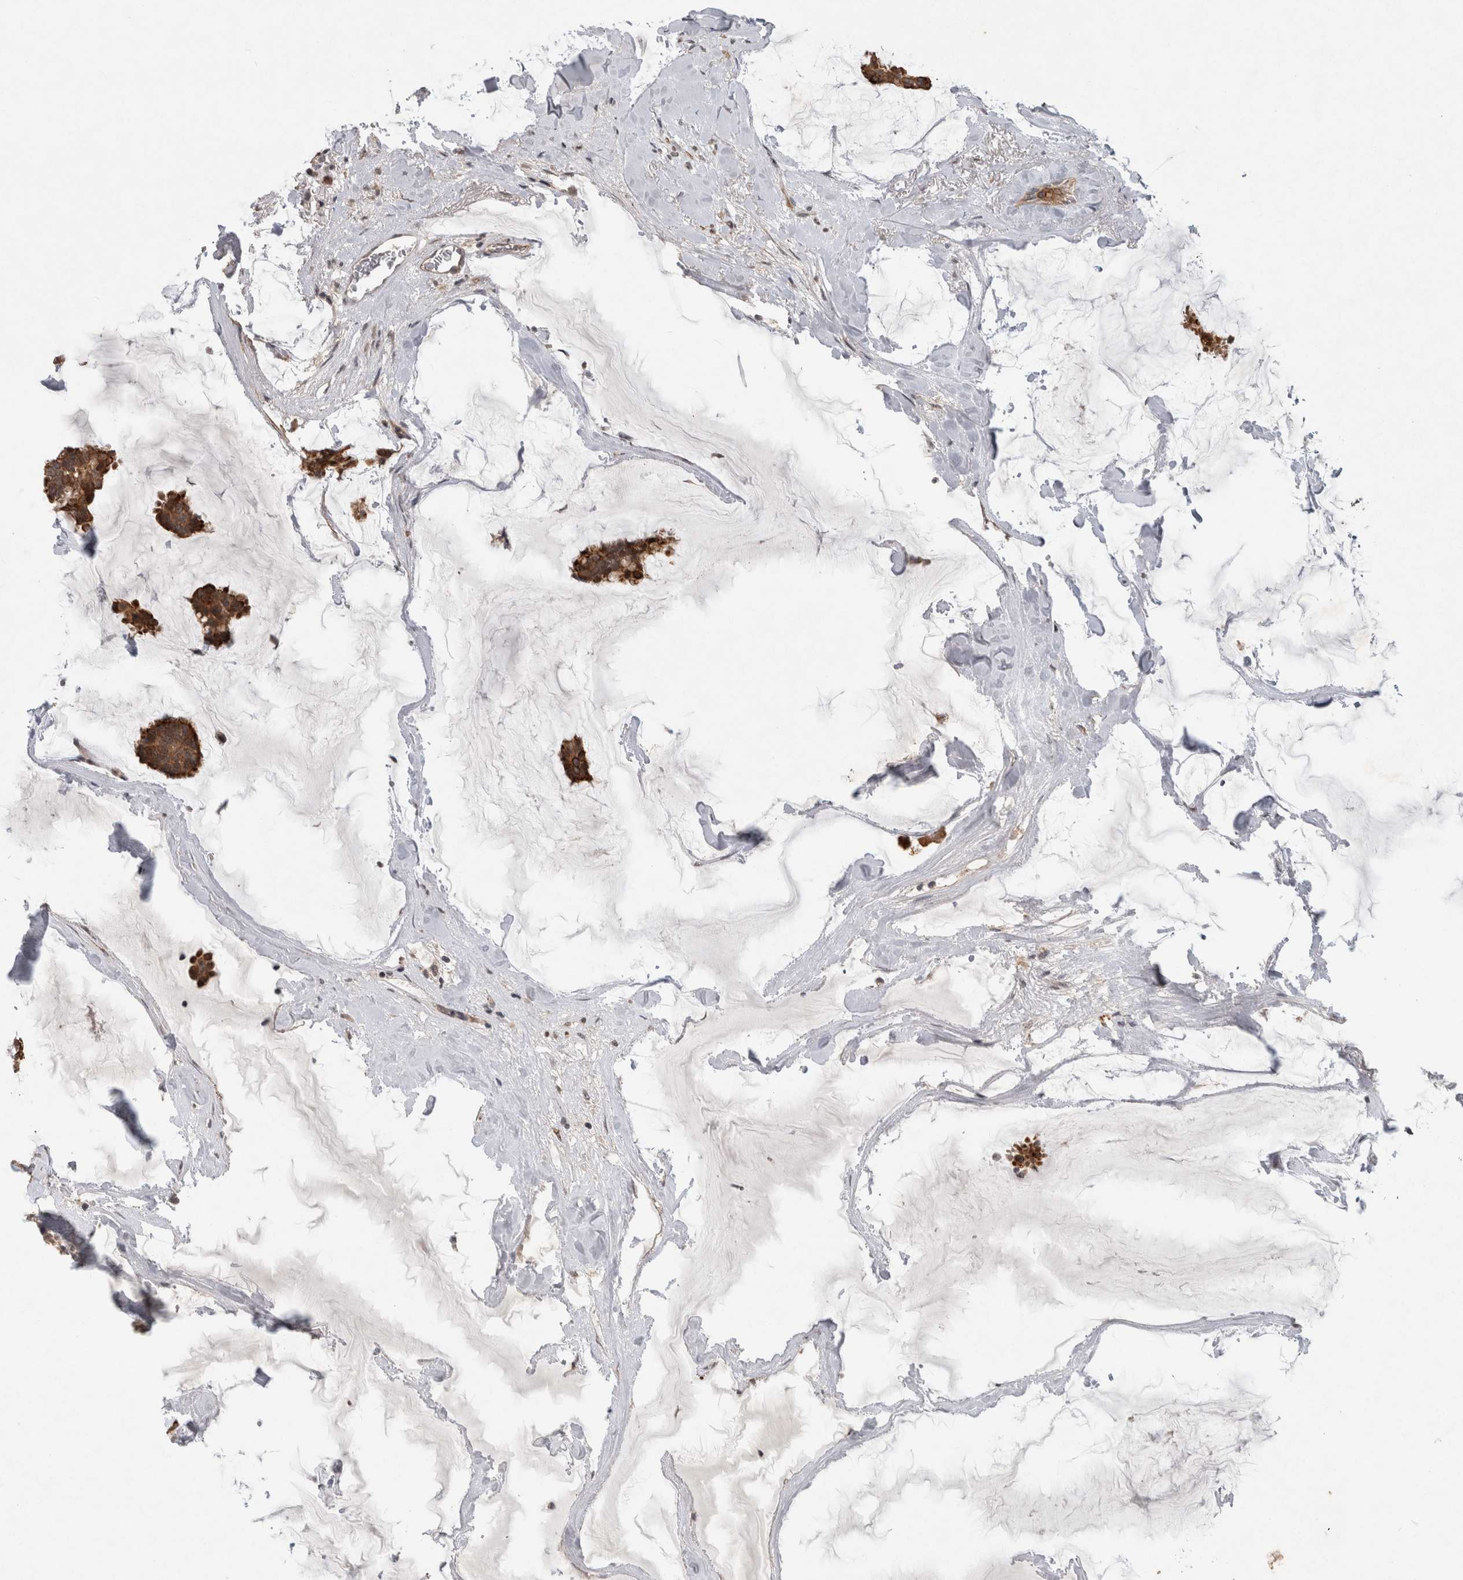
{"staining": {"intensity": "strong", "quantity": ">75%", "location": "cytoplasmic/membranous"}, "tissue": "breast cancer", "cell_type": "Tumor cells", "image_type": "cancer", "snomed": [{"axis": "morphology", "description": "Duct carcinoma"}, {"axis": "topography", "description": "Breast"}], "caption": "Tumor cells demonstrate strong cytoplasmic/membranous expression in about >75% of cells in infiltrating ductal carcinoma (breast).", "gene": "RHPN1", "patient": {"sex": "female", "age": 93}}